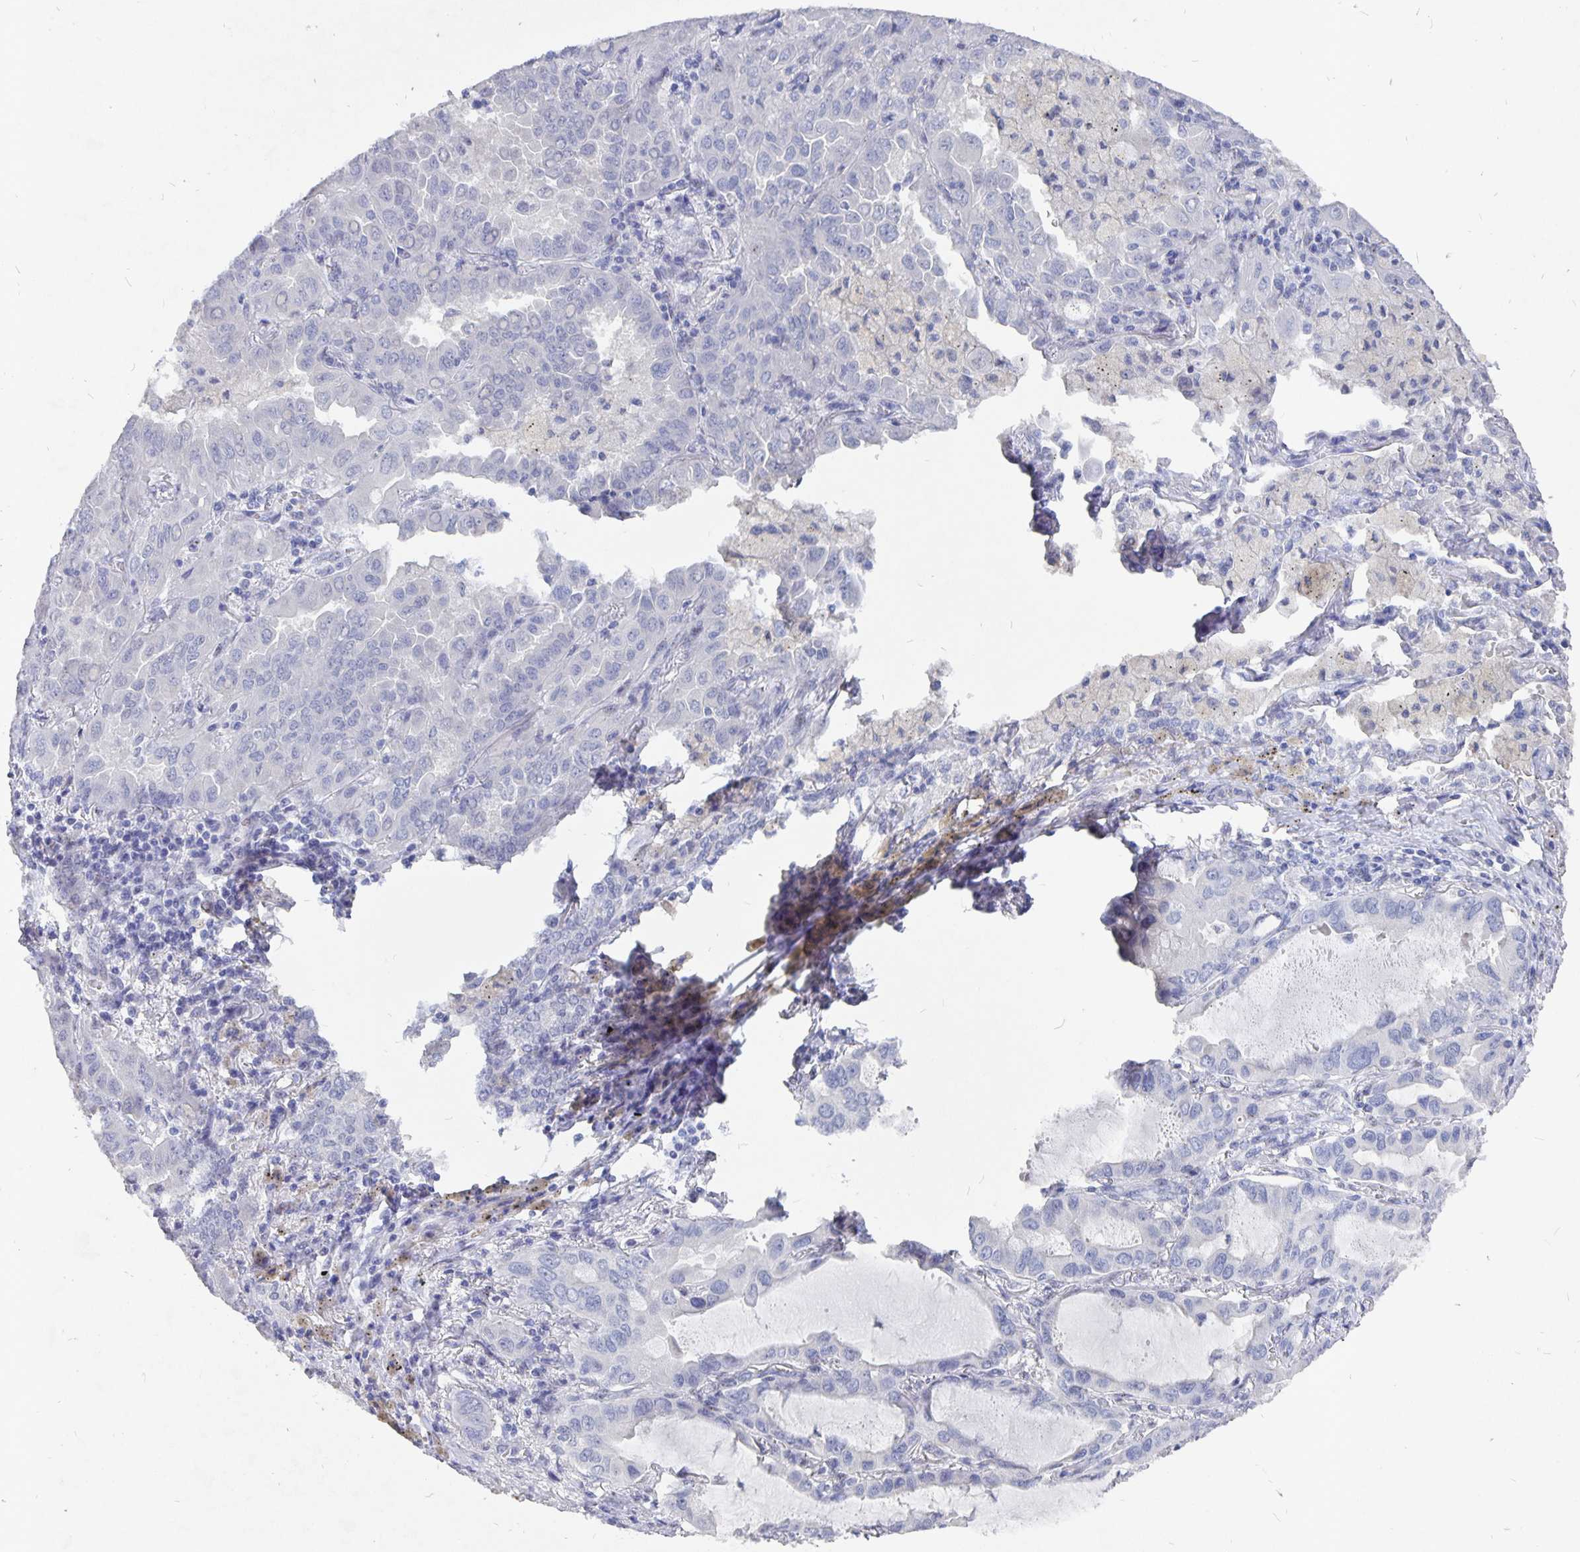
{"staining": {"intensity": "negative", "quantity": "none", "location": "none"}, "tissue": "lung cancer", "cell_type": "Tumor cells", "image_type": "cancer", "snomed": [{"axis": "morphology", "description": "Adenocarcinoma, NOS"}, {"axis": "topography", "description": "Lung"}], "caption": "IHC micrograph of neoplastic tissue: human adenocarcinoma (lung) stained with DAB reveals no significant protein positivity in tumor cells.", "gene": "SMOC1", "patient": {"sex": "male", "age": 64}}